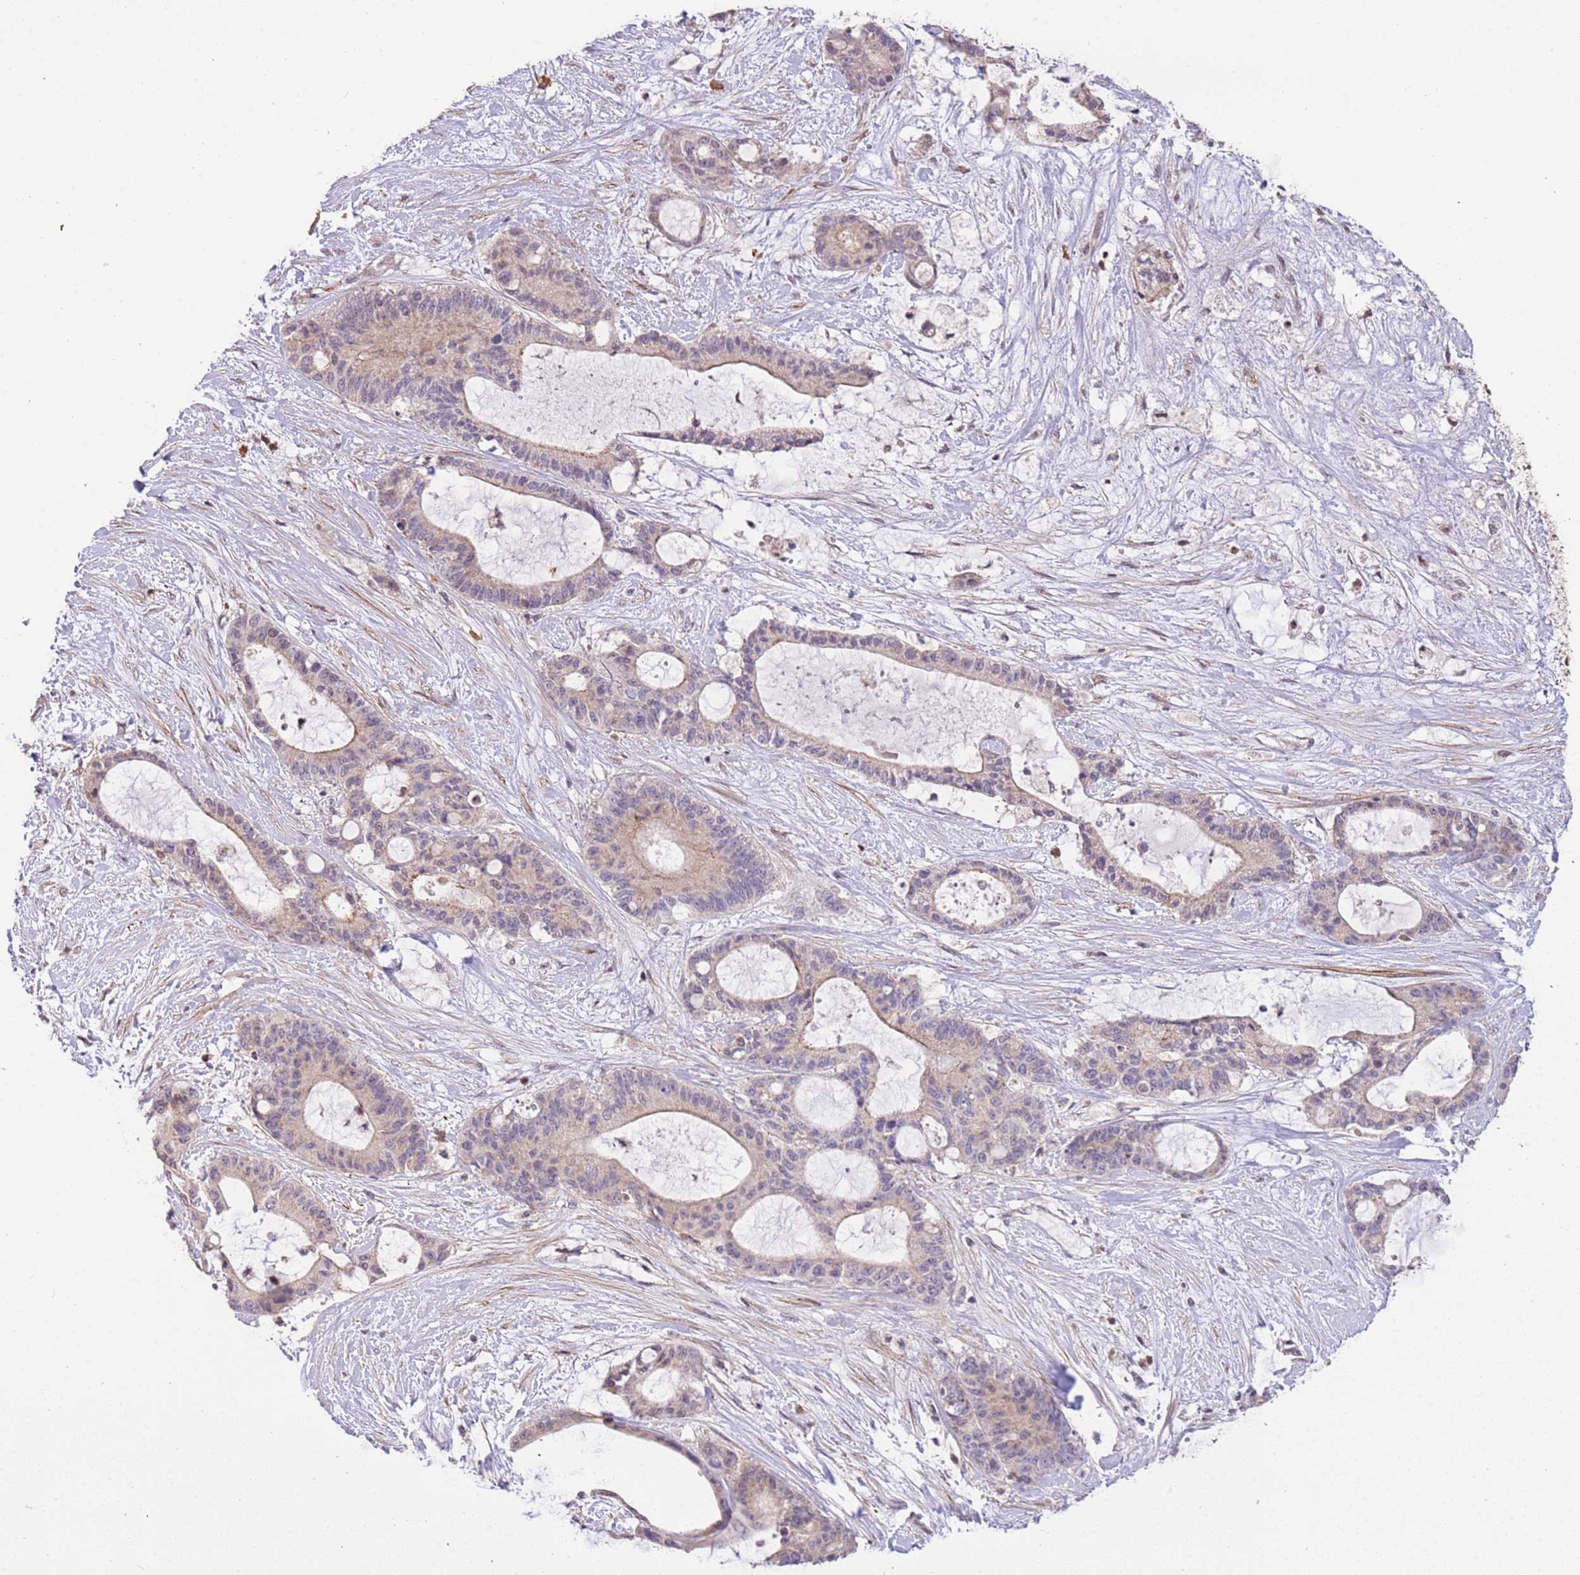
{"staining": {"intensity": "weak", "quantity": "<25%", "location": "cytoplasmic/membranous"}, "tissue": "liver cancer", "cell_type": "Tumor cells", "image_type": "cancer", "snomed": [{"axis": "morphology", "description": "Normal tissue, NOS"}, {"axis": "morphology", "description": "Cholangiocarcinoma"}, {"axis": "topography", "description": "Liver"}, {"axis": "topography", "description": "Peripheral nerve tissue"}], "caption": "Protein analysis of cholangiocarcinoma (liver) reveals no significant staining in tumor cells.", "gene": "SLC16A4", "patient": {"sex": "female", "age": 73}}